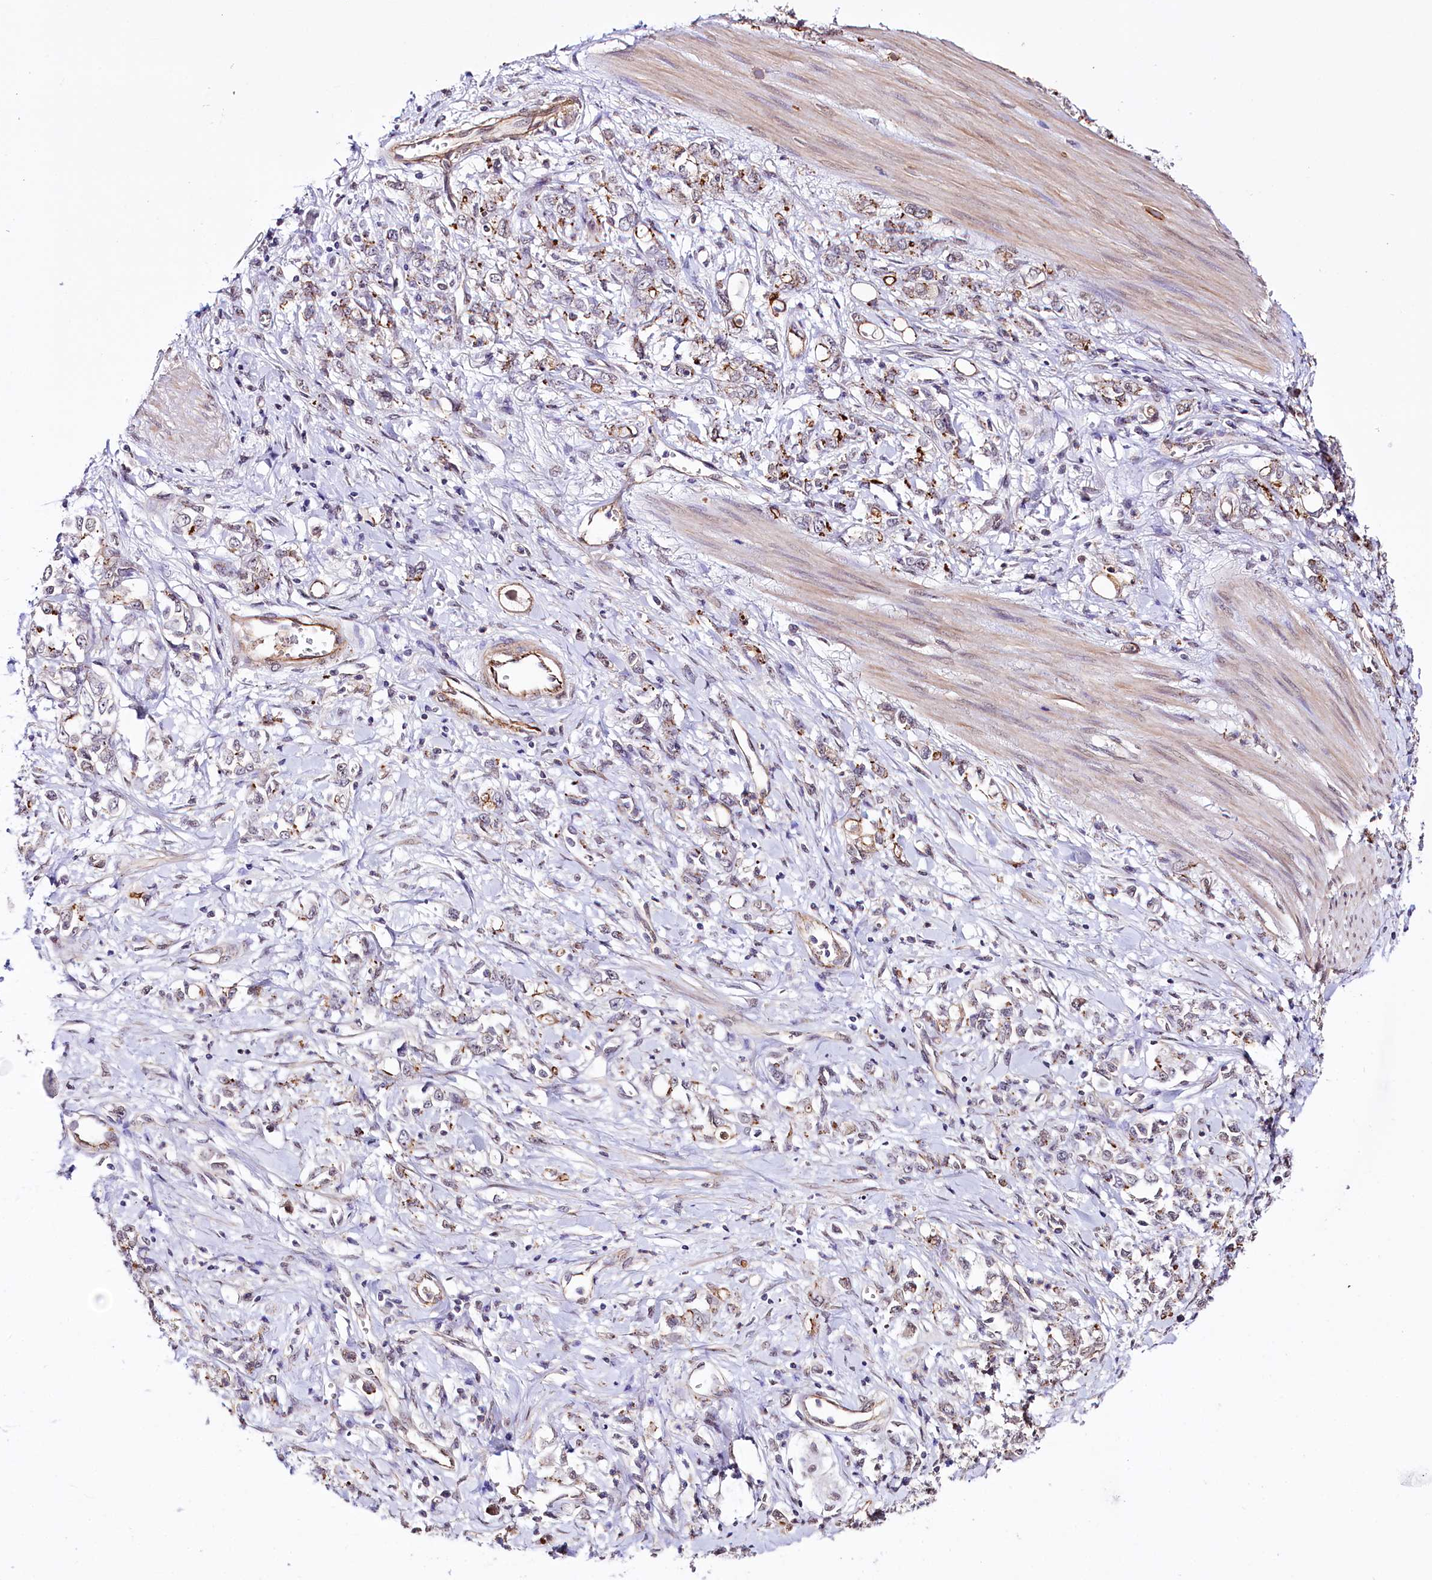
{"staining": {"intensity": "moderate", "quantity": "<25%", "location": "cytoplasmic/membranous"}, "tissue": "stomach cancer", "cell_type": "Tumor cells", "image_type": "cancer", "snomed": [{"axis": "morphology", "description": "Adenocarcinoma, NOS"}, {"axis": "topography", "description": "Stomach"}], "caption": "Protein expression analysis of stomach cancer (adenocarcinoma) exhibits moderate cytoplasmic/membranous expression in approximately <25% of tumor cells. (IHC, brightfield microscopy, high magnification).", "gene": "ST7", "patient": {"sex": "female", "age": 76}}